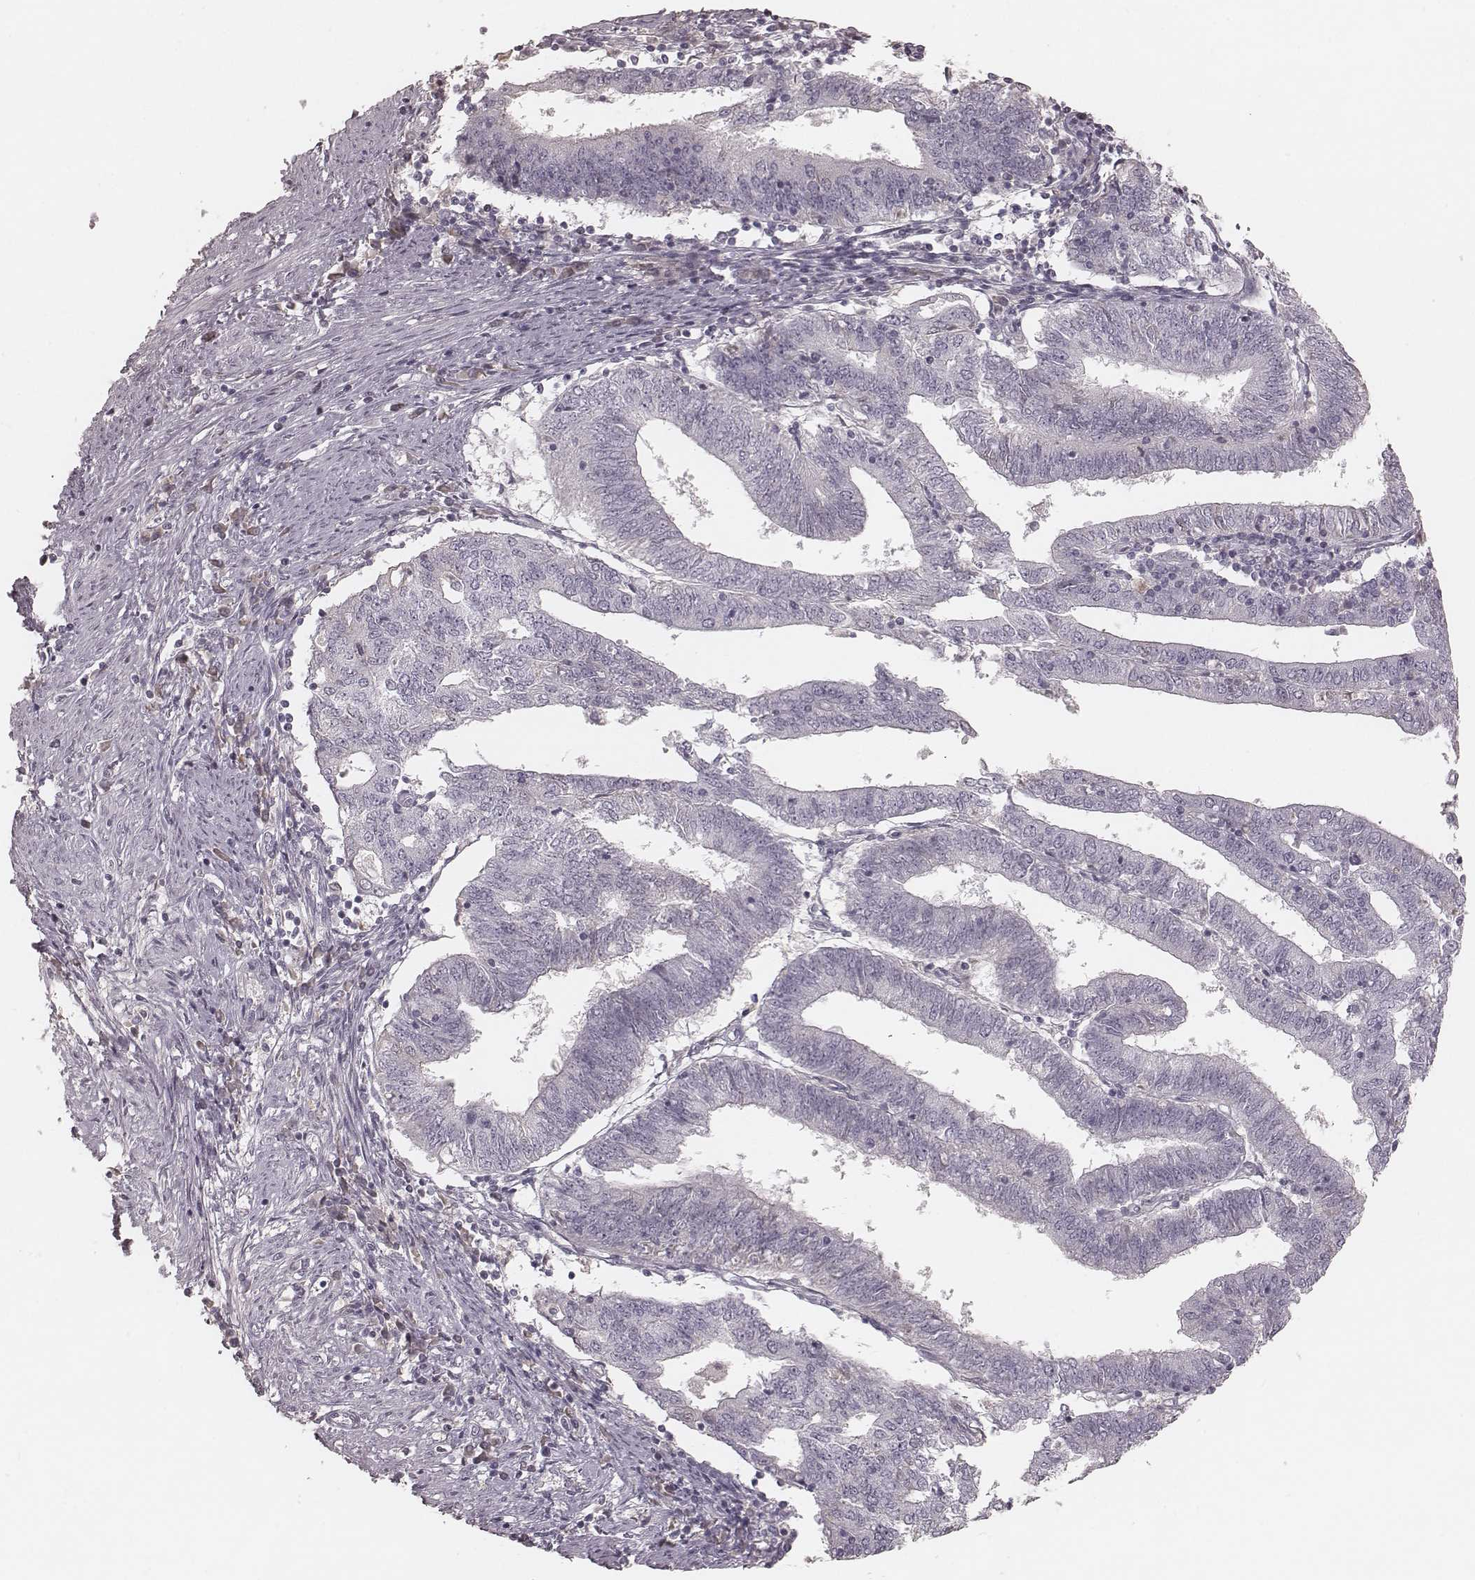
{"staining": {"intensity": "negative", "quantity": "none", "location": "none"}, "tissue": "endometrial cancer", "cell_type": "Tumor cells", "image_type": "cancer", "snomed": [{"axis": "morphology", "description": "Adenocarcinoma, NOS"}, {"axis": "topography", "description": "Endometrium"}], "caption": "DAB immunohistochemical staining of human adenocarcinoma (endometrial) demonstrates no significant staining in tumor cells.", "gene": "SMIM24", "patient": {"sex": "female", "age": 82}}